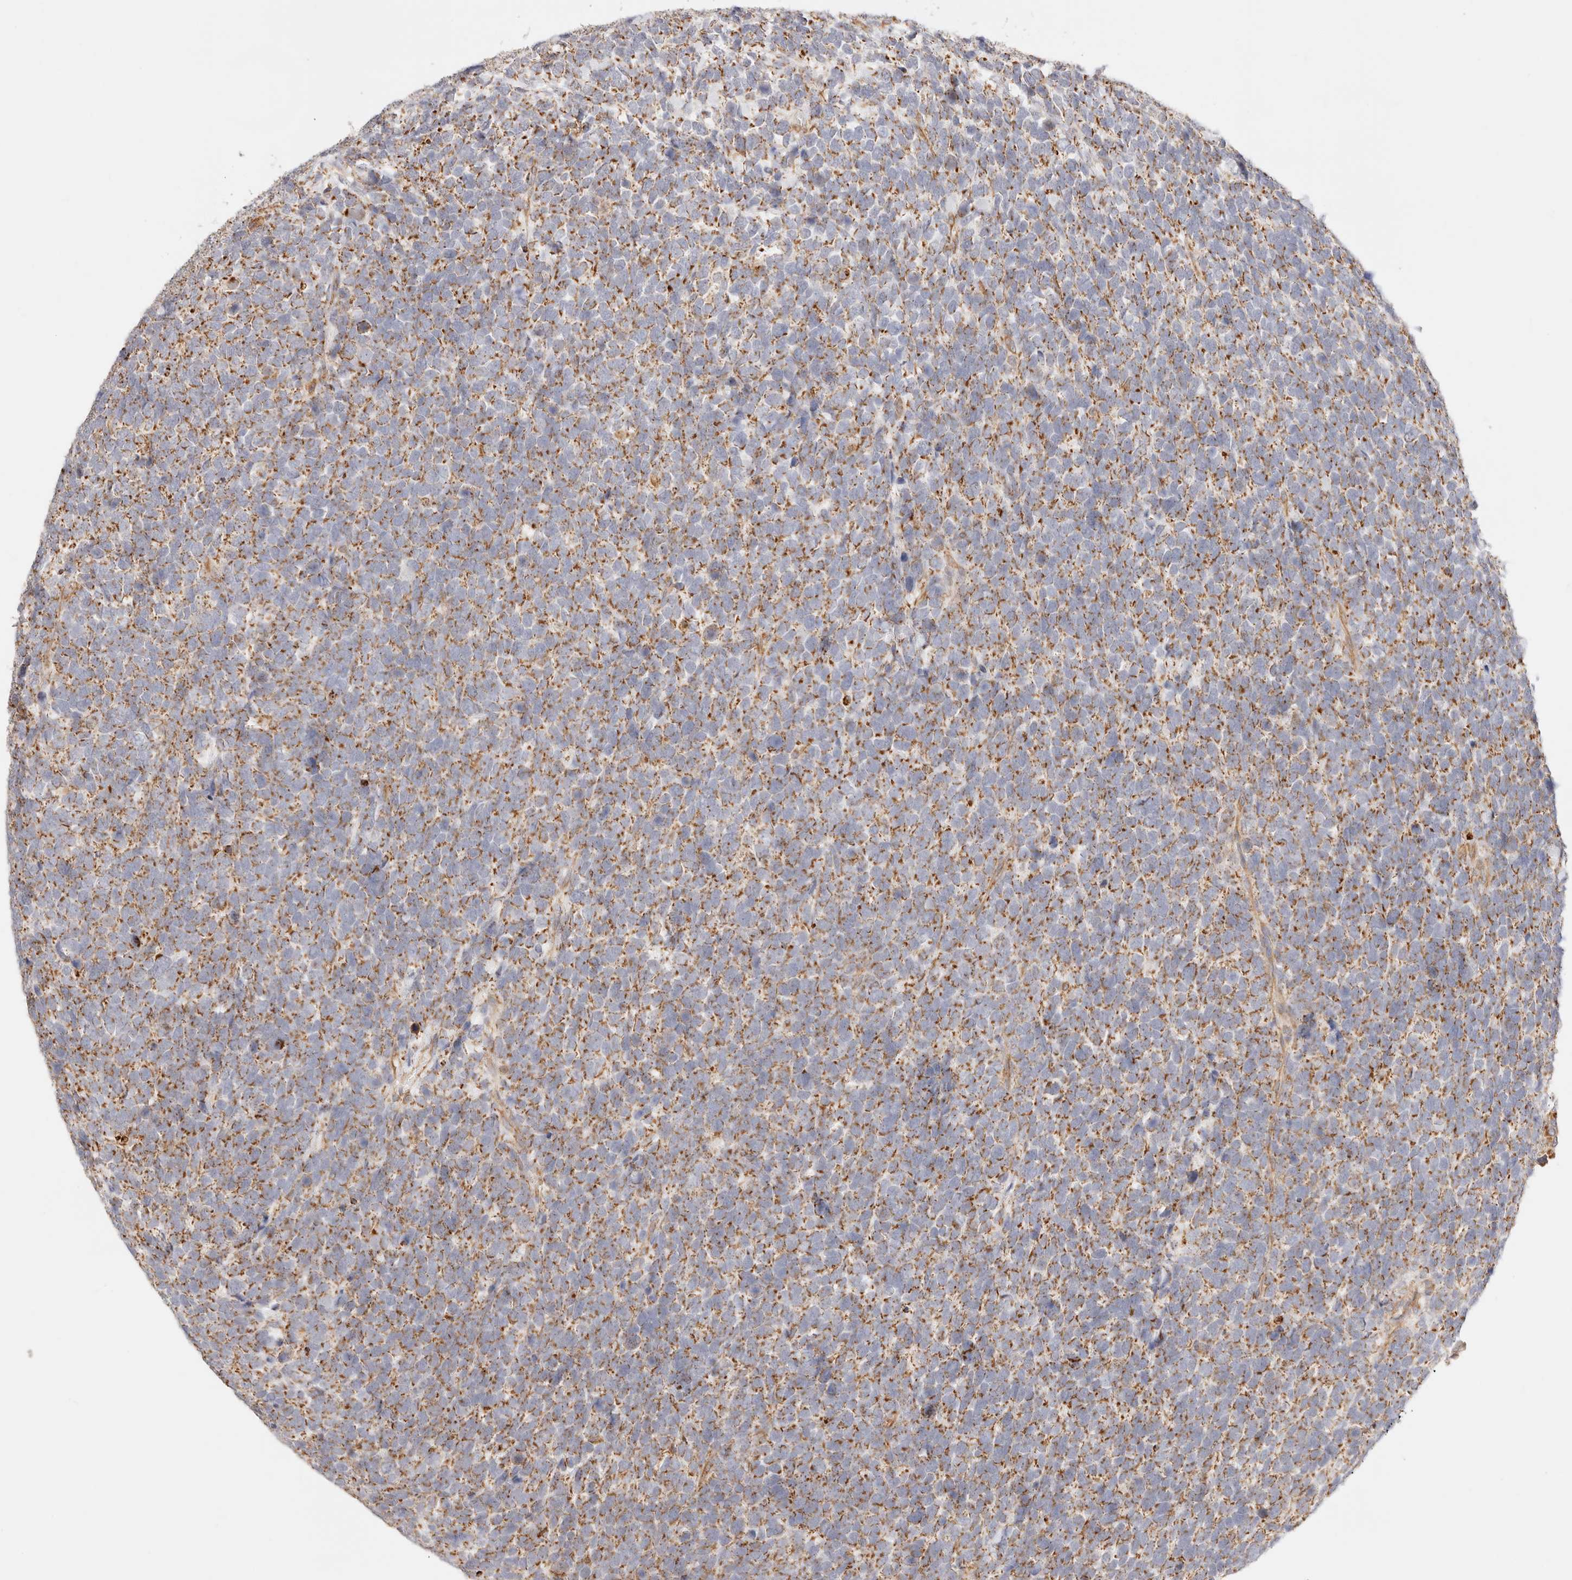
{"staining": {"intensity": "moderate", "quantity": ">75%", "location": "cytoplasmic/membranous"}, "tissue": "urothelial cancer", "cell_type": "Tumor cells", "image_type": "cancer", "snomed": [{"axis": "morphology", "description": "Urothelial carcinoma, High grade"}, {"axis": "topography", "description": "Urinary bladder"}], "caption": "The image demonstrates immunohistochemical staining of high-grade urothelial carcinoma. There is moderate cytoplasmic/membranous positivity is identified in approximately >75% of tumor cells.", "gene": "ZC3H11A", "patient": {"sex": "female", "age": 80}}